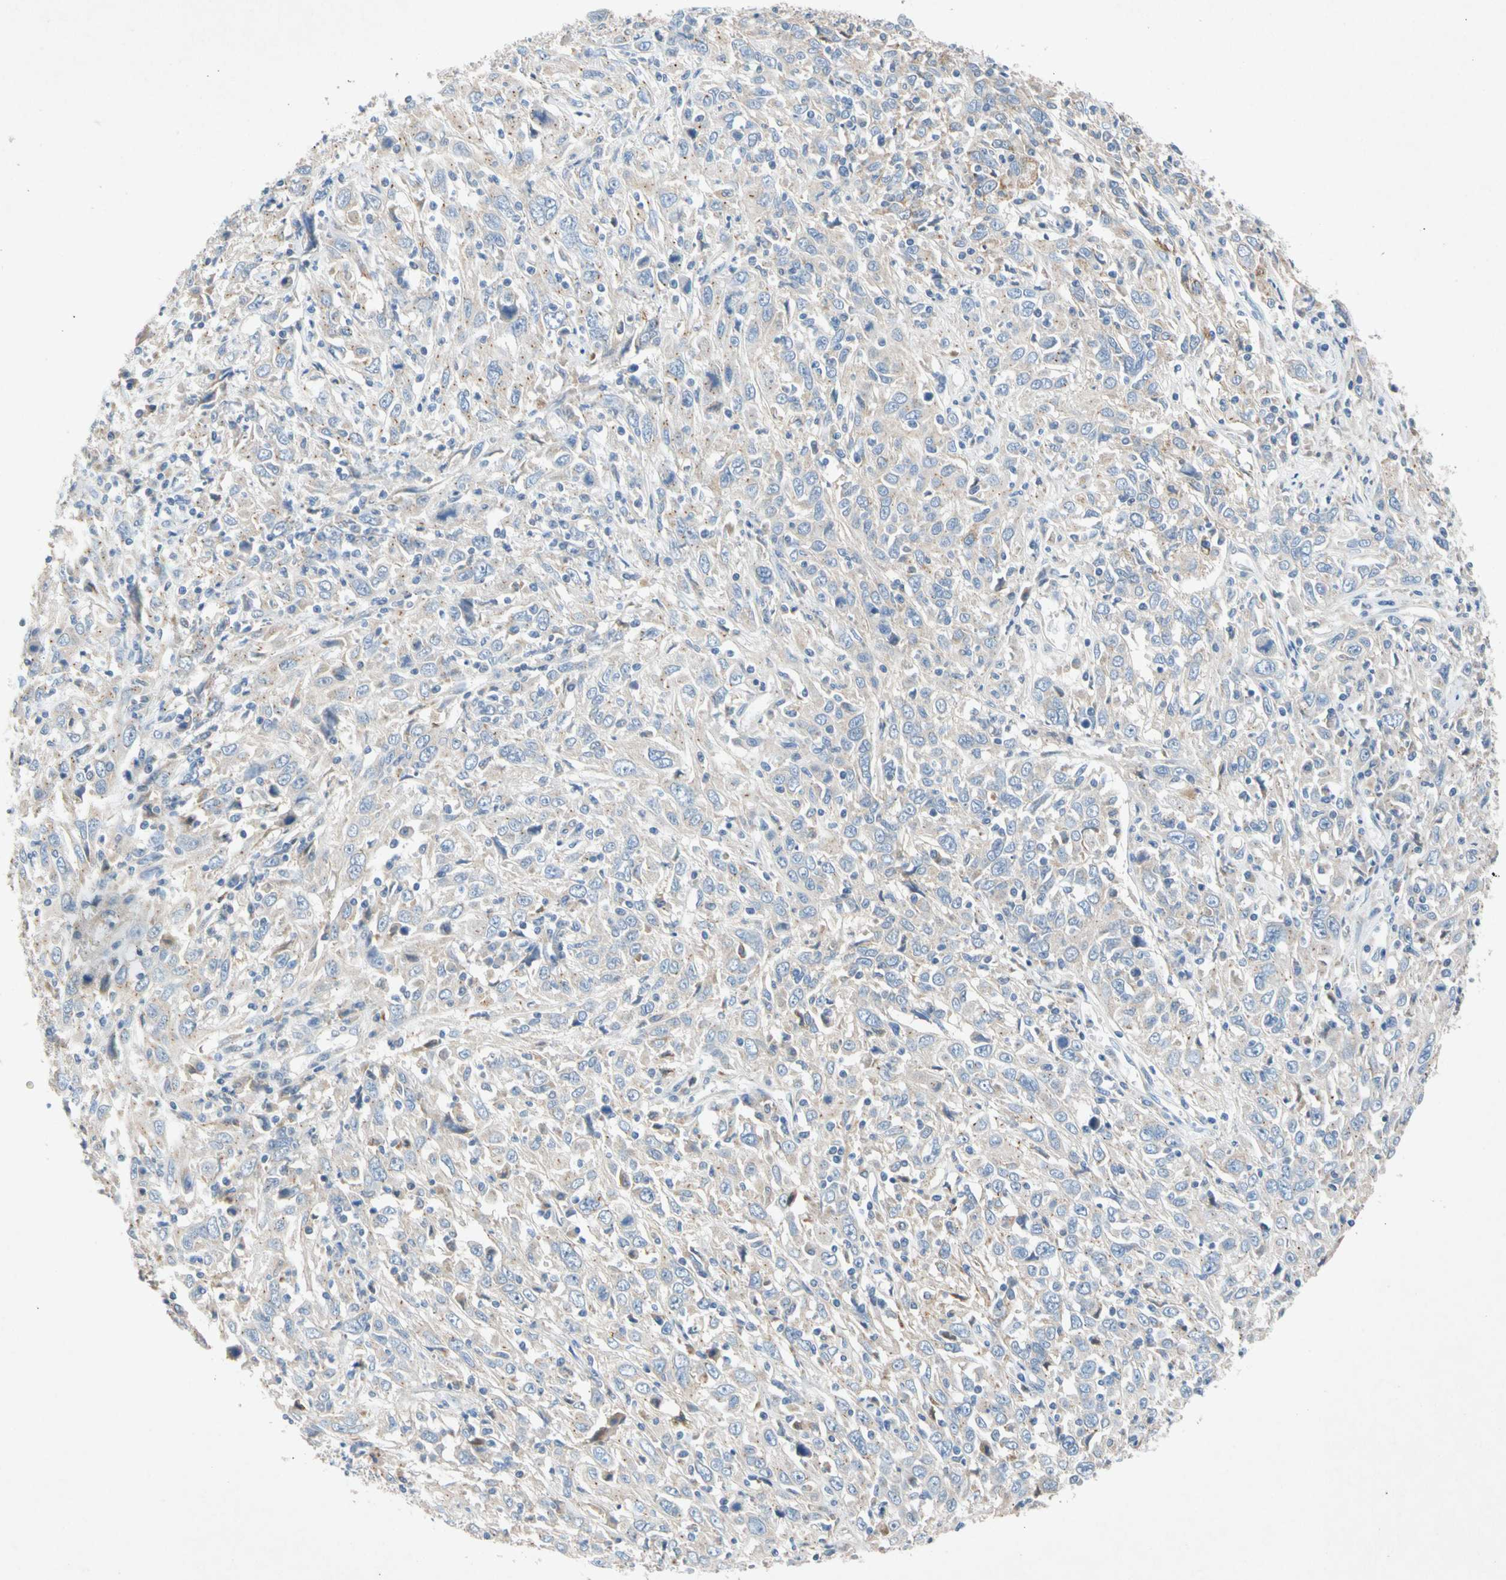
{"staining": {"intensity": "negative", "quantity": "none", "location": "none"}, "tissue": "cervical cancer", "cell_type": "Tumor cells", "image_type": "cancer", "snomed": [{"axis": "morphology", "description": "Squamous cell carcinoma, NOS"}, {"axis": "topography", "description": "Cervix"}], "caption": "Squamous cell carcinoma (cervical) was stained to show a protein in brown. There is no significant staining in tumor cells.", "gene": "GASK1B", "patient": {"sex": "female", "age": 46}}